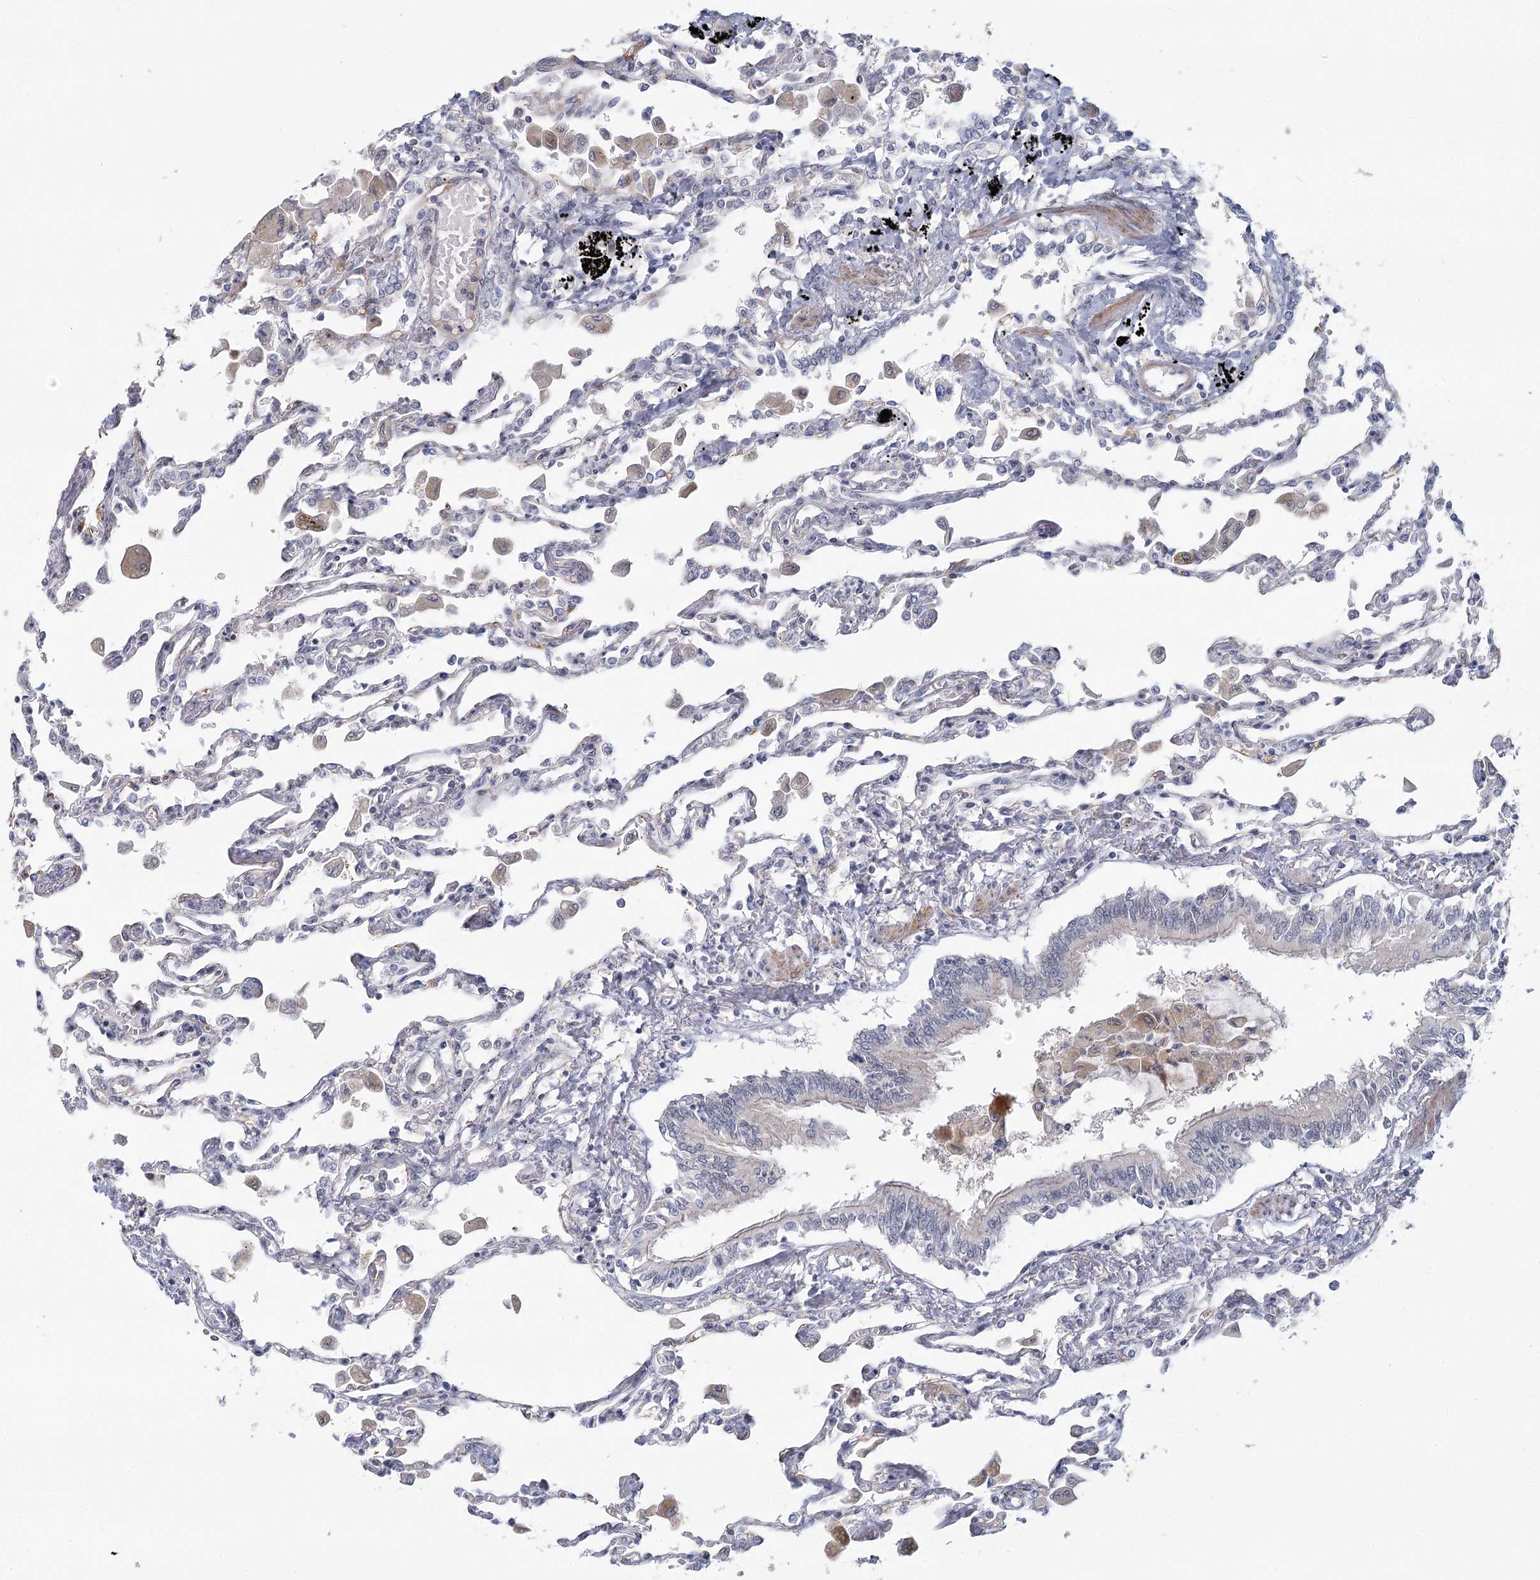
{"staining": {"intensity": "negative", "quantity": "none", "location": "none"}, "tissue": "lung", "cell_type": "Alveolar cells", "image_type": "normal", "snomed": [{"axis": "morphology", "description": "Normal tissue, NOS"}, {"axis": "topography", "description": "Bronchus"}, {"axis": "topography", "description": "Lung"}], "caption": "There is no significant positivity in alveolar cells of lung.", "gene": "USP11", "patient": {"sex": "female", "age": 49}}